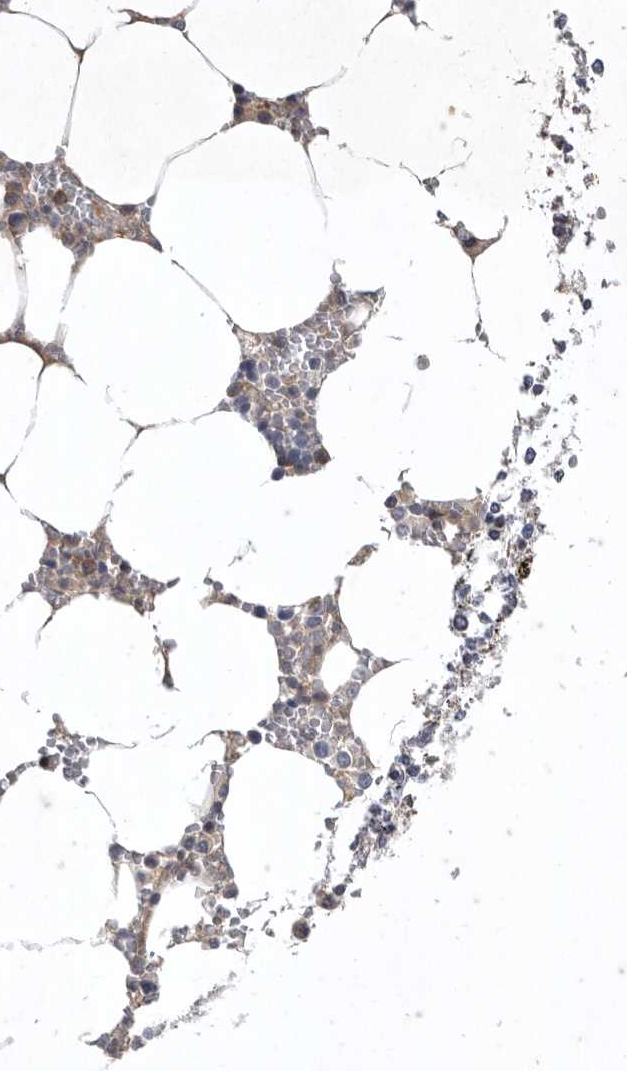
{"staining": {"intensity": "moderate", "quantity": "<25%", "location": "cytoplasmic/membranous"}, "tissue": "bone marrow", "cell_type": "Hematopoietic cells", "image_type": "normal", "snomed": [{"axis": "morphology", "description": "Normal tissue, NOS"}, {"axis": "topography", "description": "Bone marrow"}], "caption": "The image reveals staining of normal bone marrow, revealing moderate cytoplasmic/membranous protein expression (brown color) within hematopoietic cells. (Stains: DAB in brown, nuclei in blue, Microscopy: brightfield microscopy at high magnification).", "gene": "C1orf109", "patient": {"sex": "male", "age": 70}}